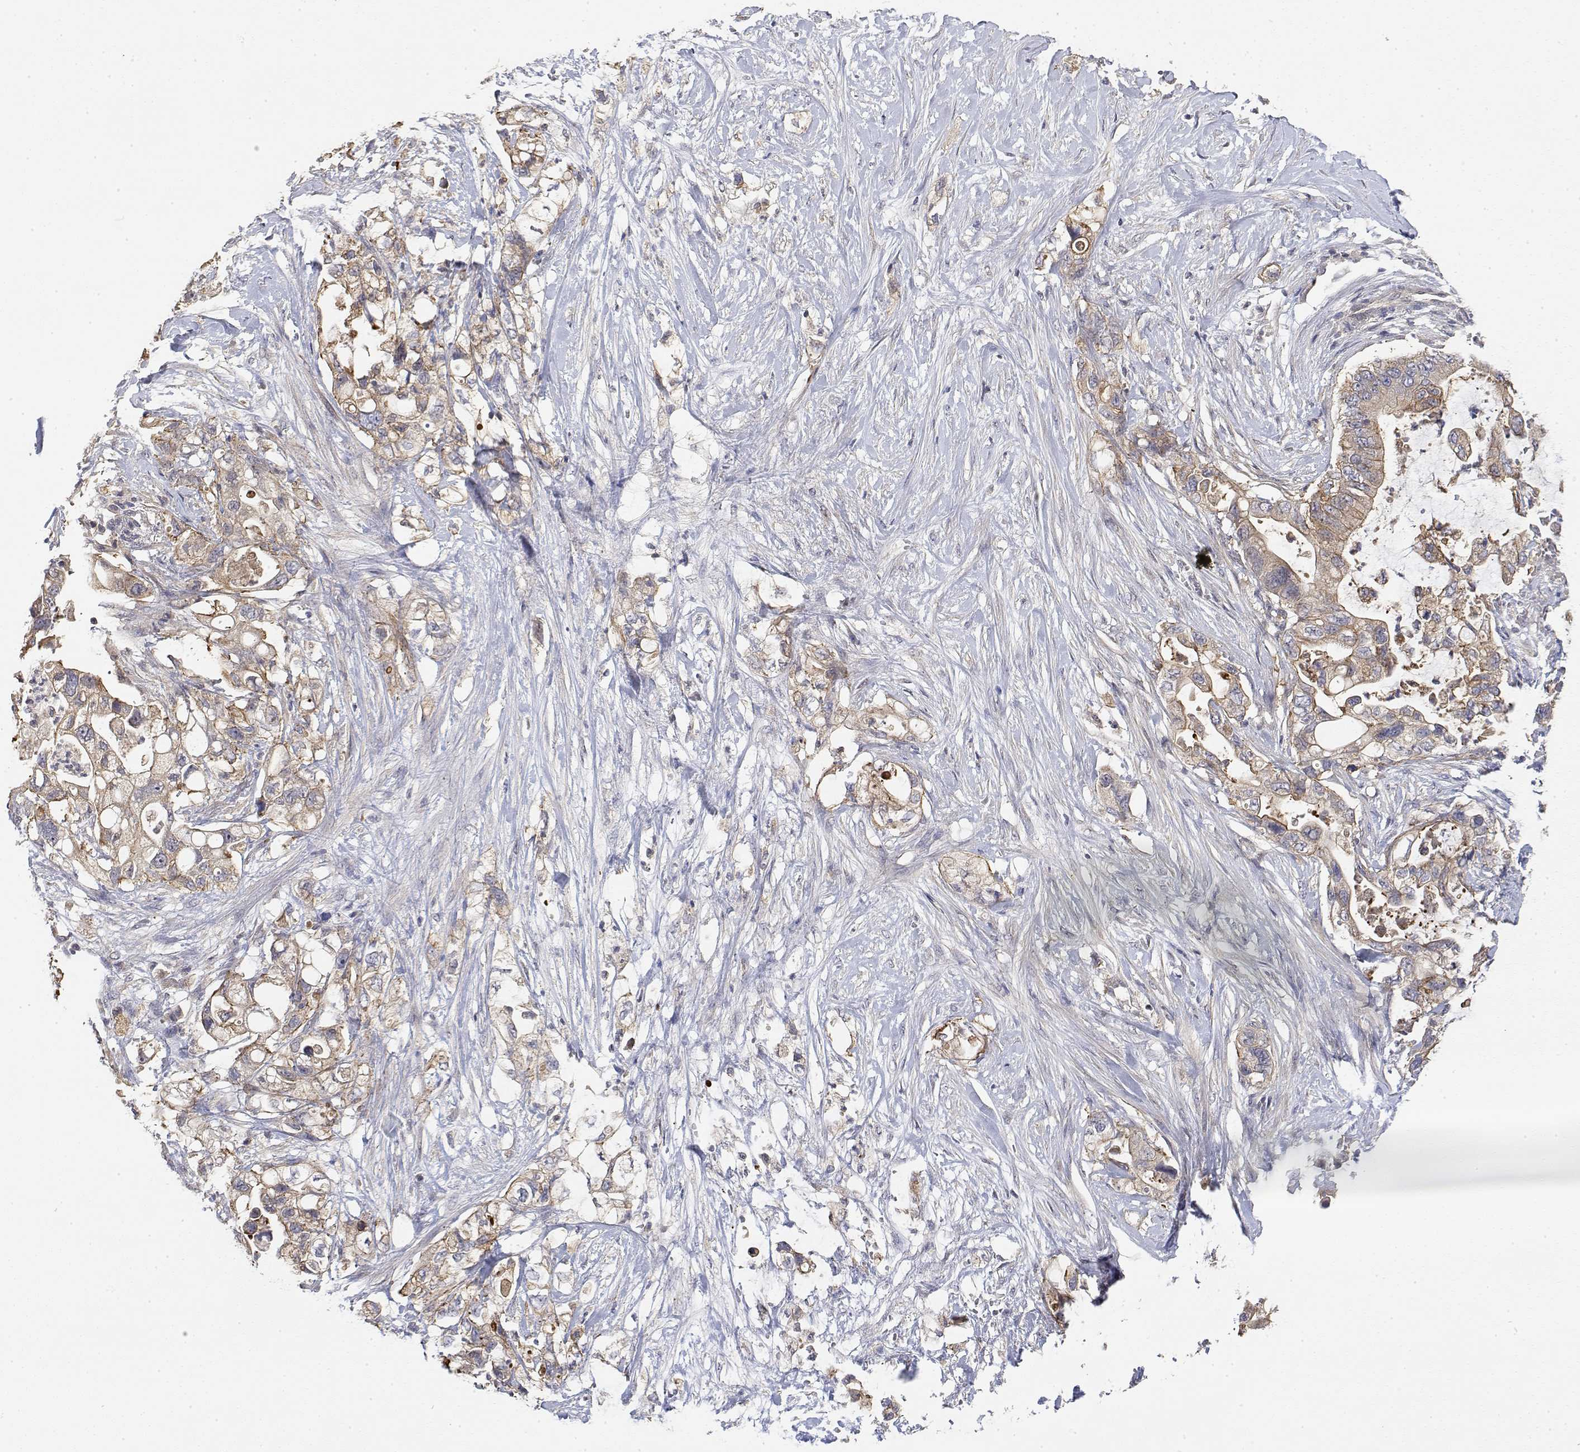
{"staining": {"intensity": "weak", "quantity": ">75%", "location": "cytoplasmic/membranous"}, "tissue": "pancreatic cancer", "cell_type": "Tumor cells", "image_type": "cancer", "snomed": [{"axis": "morphology", "description": "Adenocarcinoma, NOS"}, {"axis": "topography", "description": "Pancreas"}], "caption": "Pancreatic adenocarcinoma was stained to show a protein in brown. There is low levels of weak cytoplasmic/membranous positivity in about >75% of tumor cells.", "gene": "LONRF3", "patient": {"sex": "female", "age": 72}}